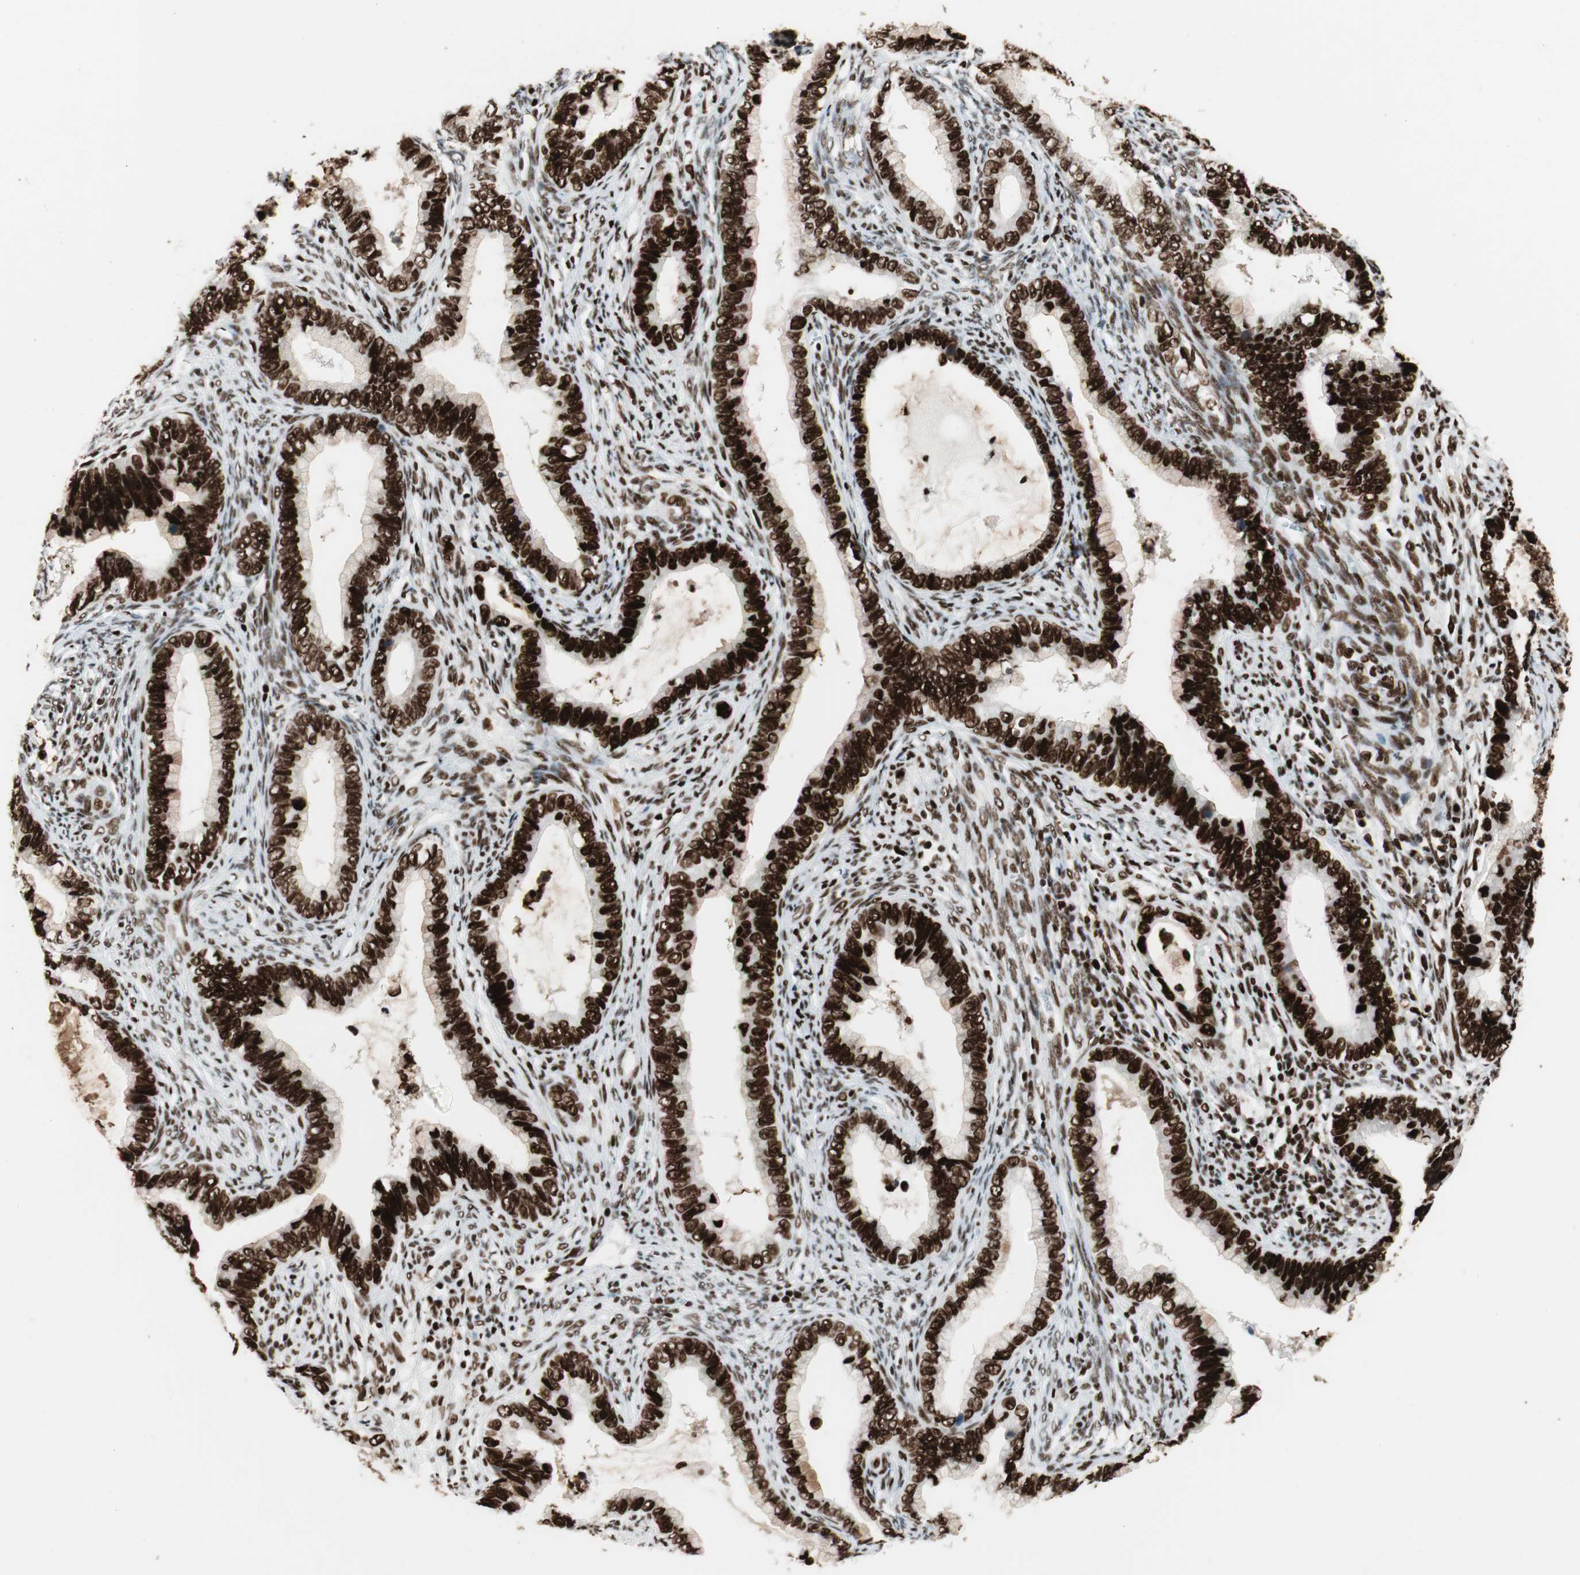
{"staining": {"intensity": "strong", "quantity": ">75%", "location": "nuclear"}, "tissue": "cervical cancer", "cell_type": "Tumor cells", "image_type": "cancer", "snomed": [{"axis": "morphology", "description": "Adenocarcinoma, NOS"}, {"axis": "topography", "description": "Cervix"}], "caption": "This photomicrograph exhibits cervical cancer stained with immunohistochemistry to label a protein in brown. The nuclear of tumor cells show strong positivity for the protein. Nuclei are counter-stained blue.", "gene": "PSME3", "patient": {"sex": "female", "age": 44}}